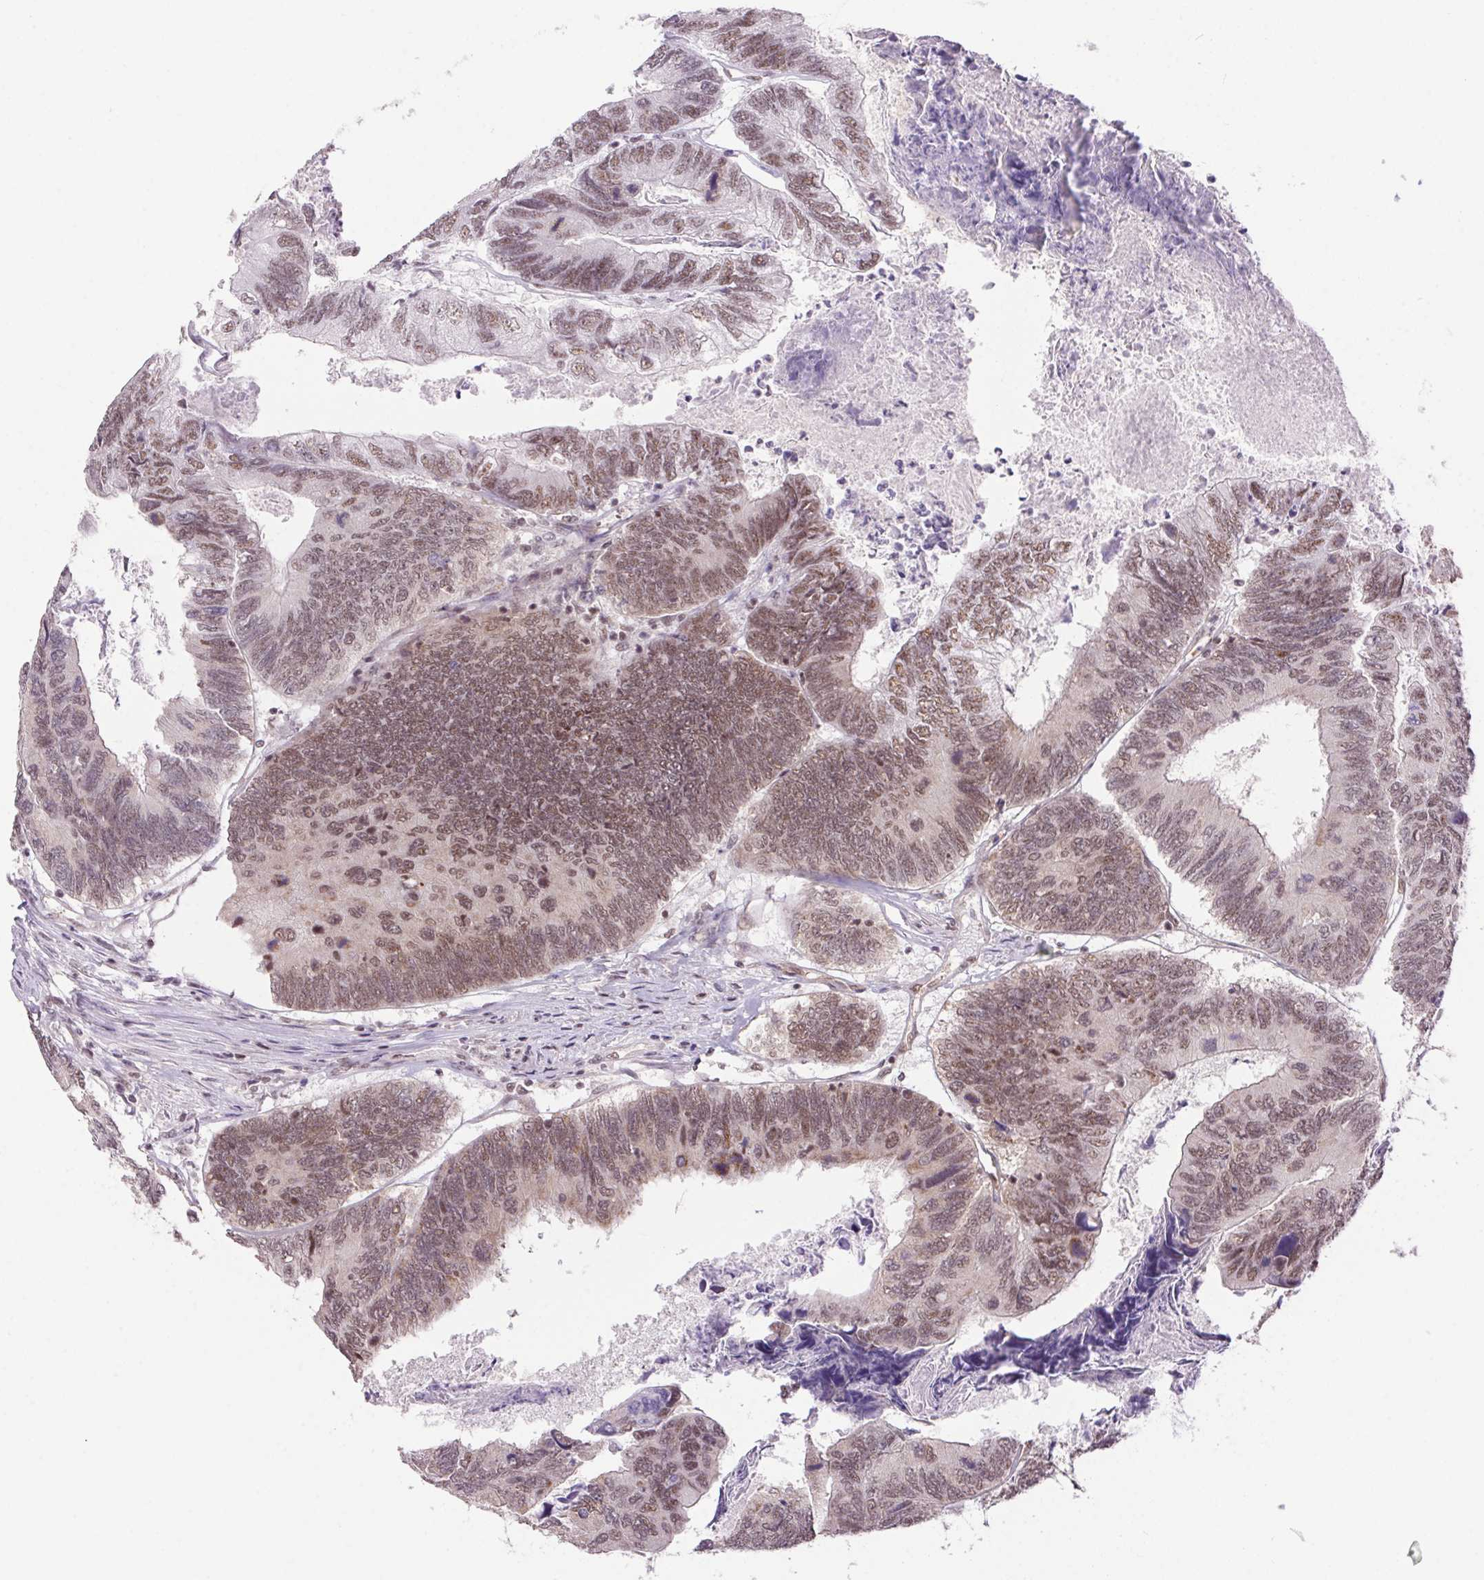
{"staining": {"intensity": "moderate", "quantity": ">75%", "location": "nuclear"}, "tissue": "colorectal cancer", "cell_type": "Tumor cells", "image_type": "cancer", "snomed": [{"axis": "morphology", "description": "Adenocarcinoma, NOS"}, {"axis": "topography", "description": "Colon"}], "caption": "Immunohistochemistry (DAB (3,3'-diaminobenzidine)) staining of human colorectal cancer exhibits moderate nuclear protein positivity in approximately >75% of tumor cells. The staining was performed using DAB (3,3'-diaminobenzidine), with brown indicating positive protein expression. Nuclei are stained blue with hematoxylin.", "gene": "DDX17", "patient": {"sex": "female", "age": 67}}